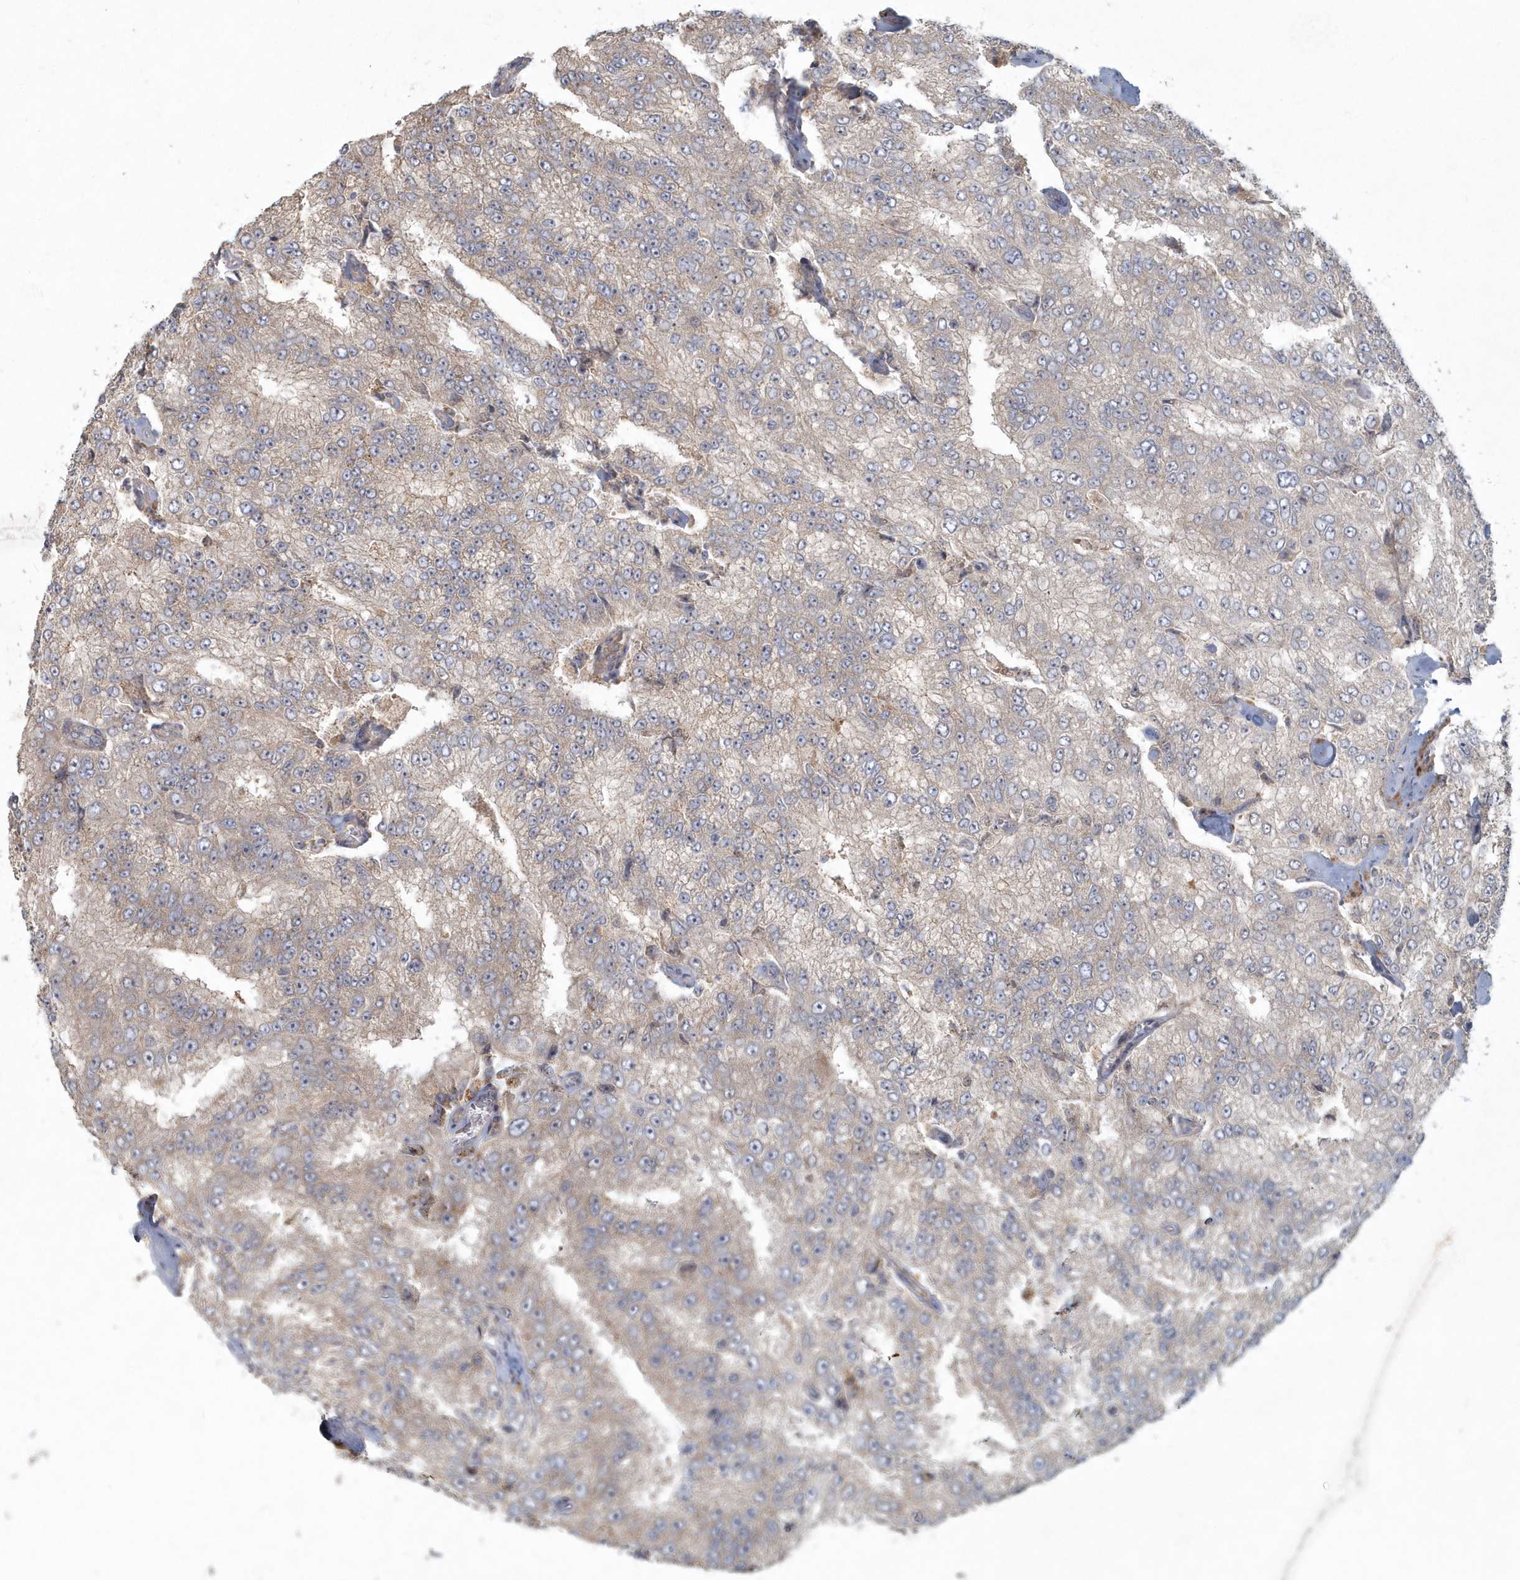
{"staining": {"intensity": "negative", "quantity": "none", "location": "none"}, "tissue": "prostate cancer", "cell_type": "Tumor cells", "image_type": "cancer", "snomed": [{"axis": "morphology", "description": "Adenocarcinoma, High grade"}, {"axis": "topography", "description": "Prostate"}], "caption": "Immunohistochemistry (IHC) histopathology image of neoplastic tissue: human prostate cancer (adenocarcinoma (high-grade)) stained with DAB (3,3'-diaminobenzidine) demonstrates no significant protein expression in tumor cells.", "gene": "ARHGEF38", "patient": {"sex": "male", "age": 58}}